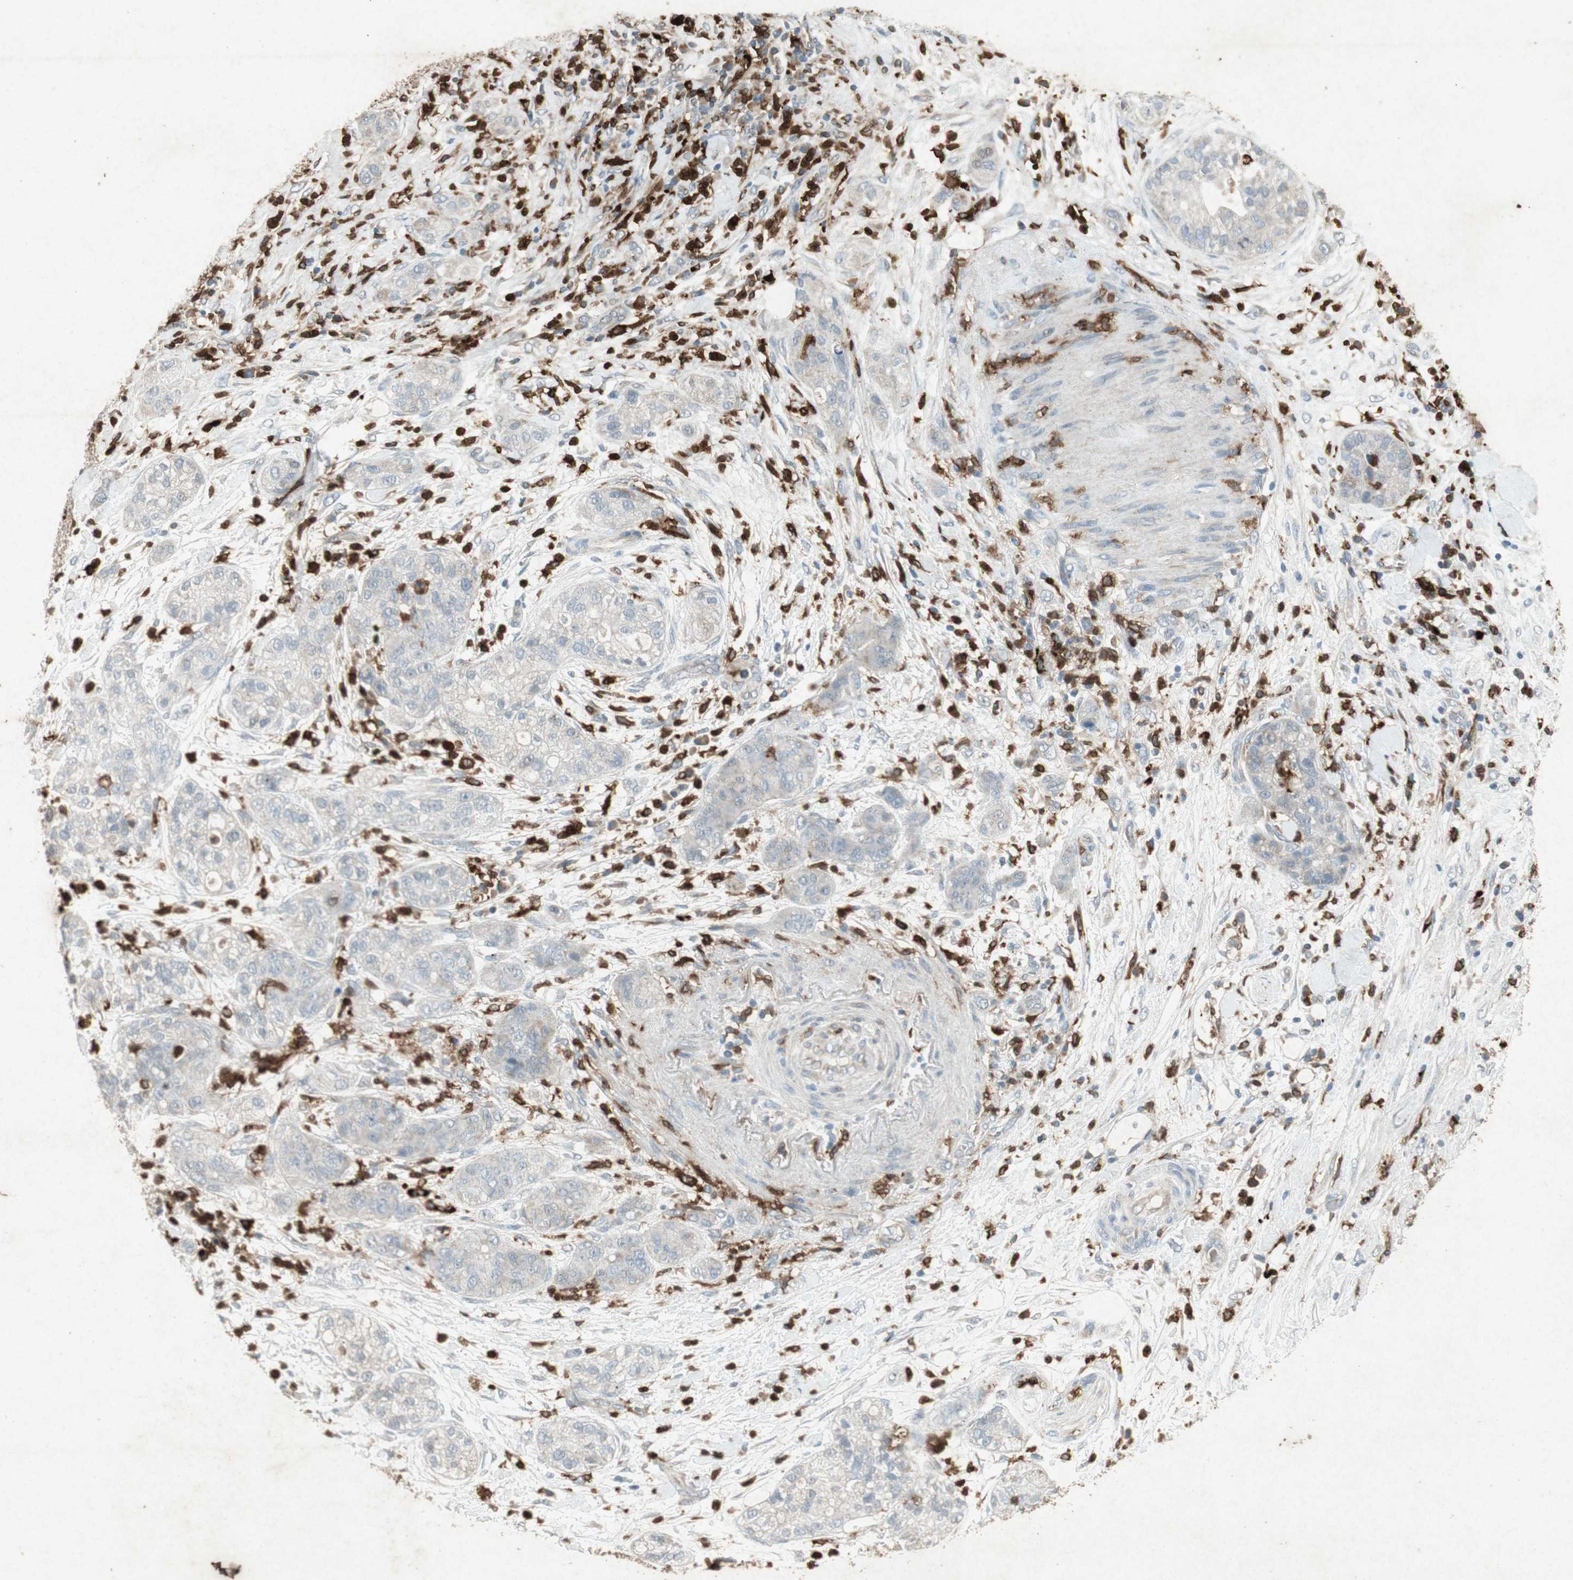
{"staining": {"intensity": "negative", "quantity": "none", "location": "none"}, "tissue": "pancreatic cancer", "cell_type": "Tumor cells", "image_type": "cancer", "snomed": [{"axis": "morphology", "description": "Adenocarcinoma, NOS"}, {"axis": "topography", "description": "Pancreas"}], "caption": "The micrograph displays no staining of tumor cells in pancreatic cancer.", "gene": "TYROBP", "patient": {"sex": "female", "age": 78}}